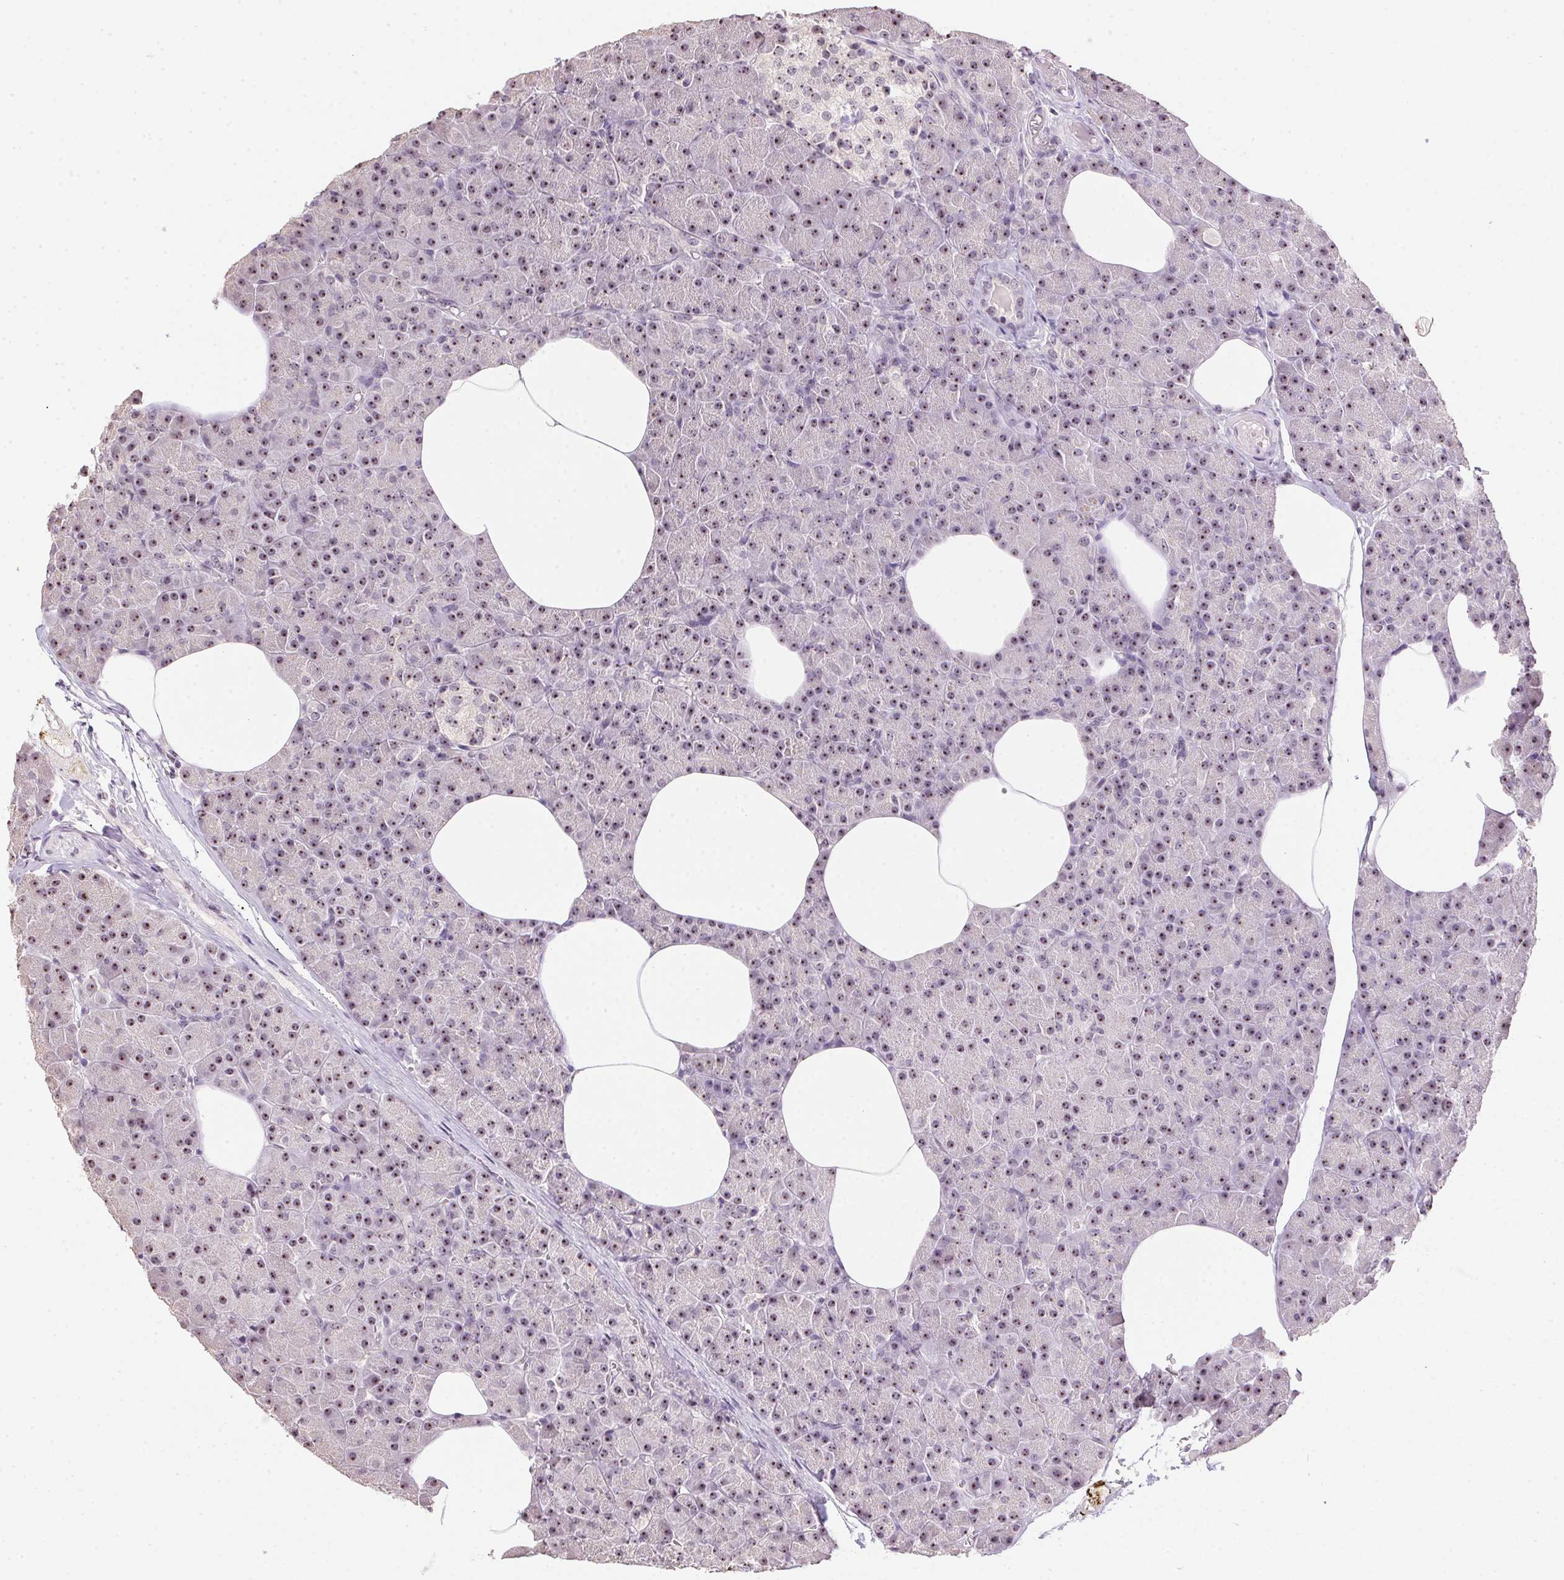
{"staining": {"intensity": "moderate", "quantity": ">75%", "location": "nuclear"}, "tissue": "pancreas", "cell_type": "Exocrine glandular cells", "image_type": "normal", "snomed": [{"axis": "morphology", "description": "Normal tissue, NOS"}, {"axis": "topography", "description": "Pancreas"}], "caption": "DAB immunohistochemical staining of normal human pancreas displays moderate nuclear protein staining in about >75% of exocrine glandular cells.", "gene": "BATF2", "patient": {"sex": "female", "age": 45}}